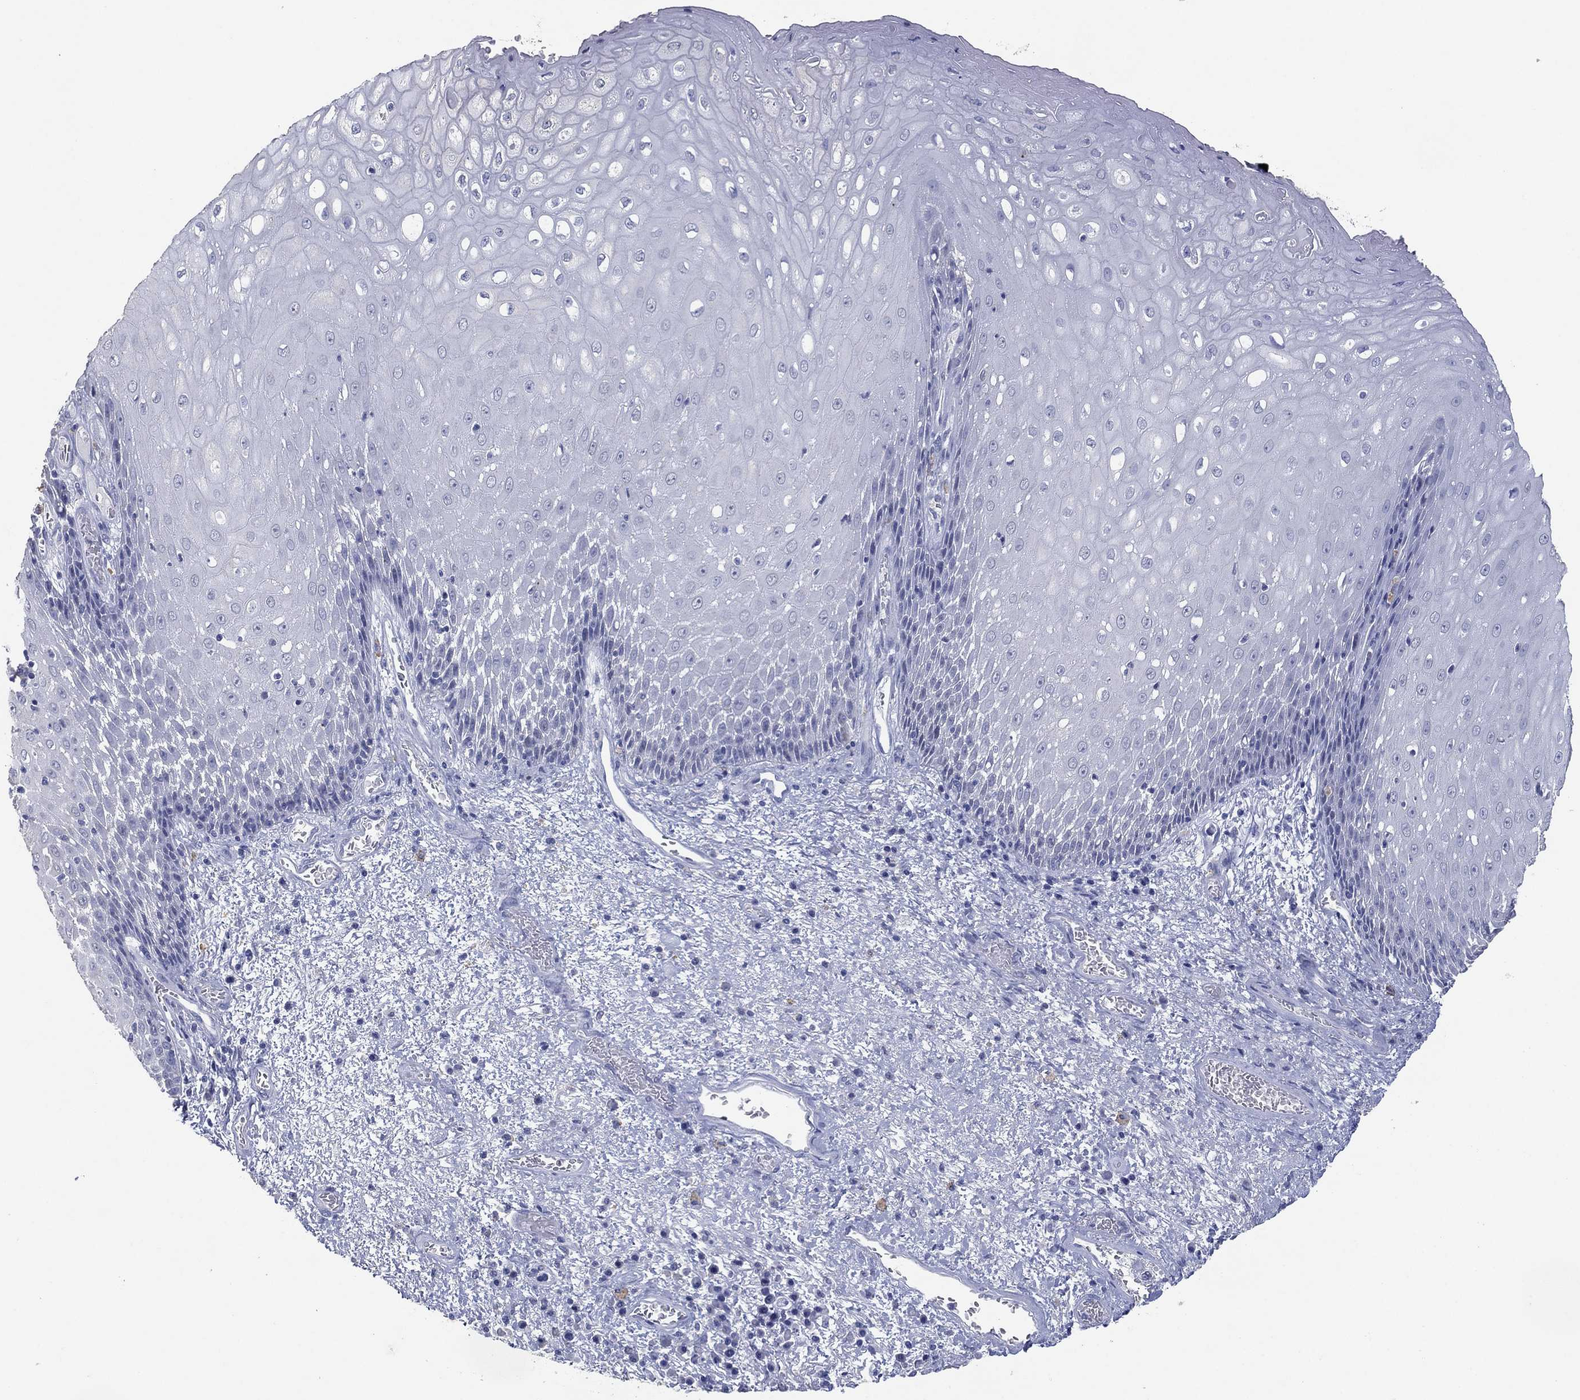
{"staining": {"intensity": "negative", "quantity": "none", "location": "none"}, "tissue": "skin", "cell_type": "Epidermal cells", "image_type": "normal", "snomed": [{"axis": "morphology", "description": "Normal tissue, NOS"}, {"axis": "morphology", "description": "Adenocarcinoma, NOS"}, {"axis": "topography", "description": "Rectum"}, {"axis": "topography", "description": "Anal"}], "caption": "Protein analysis of normal skin displays no significant expression in epidermal cells.", "gene": "FSCN2", "patient": {"sex": "female", "age": 68}}